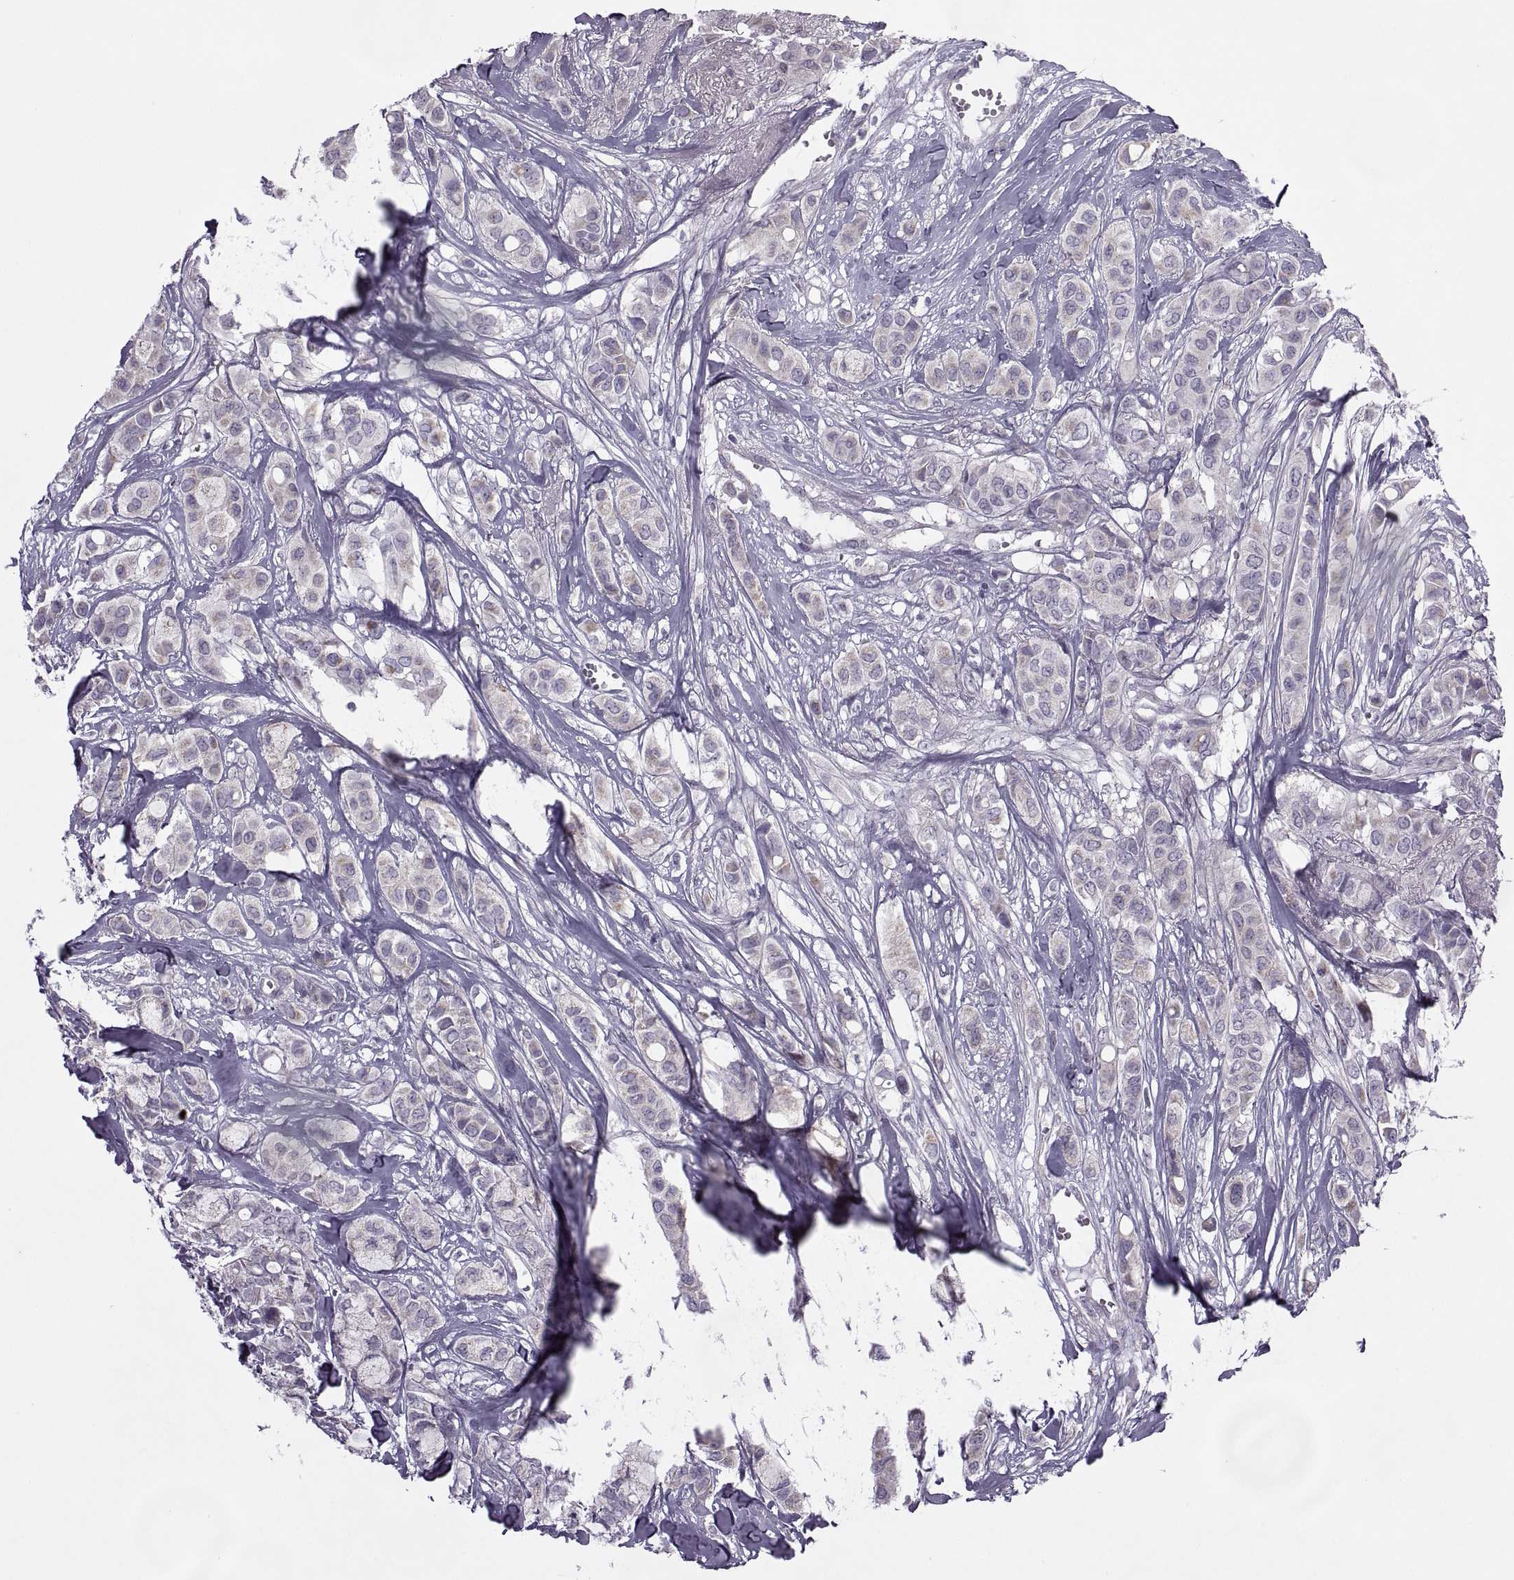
{"staining": {"intensity": "negative", "quantity": "none", "location": "none"}, "tissue": "breast cancer", "cell_type": "Tumor cells", "image_type": "cancer", "snomed": [{"axis": "morphology", "description": "Duct carcinoma"}, {"axis": "topography", "description": "Breast"}], "caption": "Immunohistochemistry of human invasive ductal carcinoma (breast) reveals no expression in tumor cells.", "gene": "RIPK4", "patient": {"sex": "female", "age": 85}}